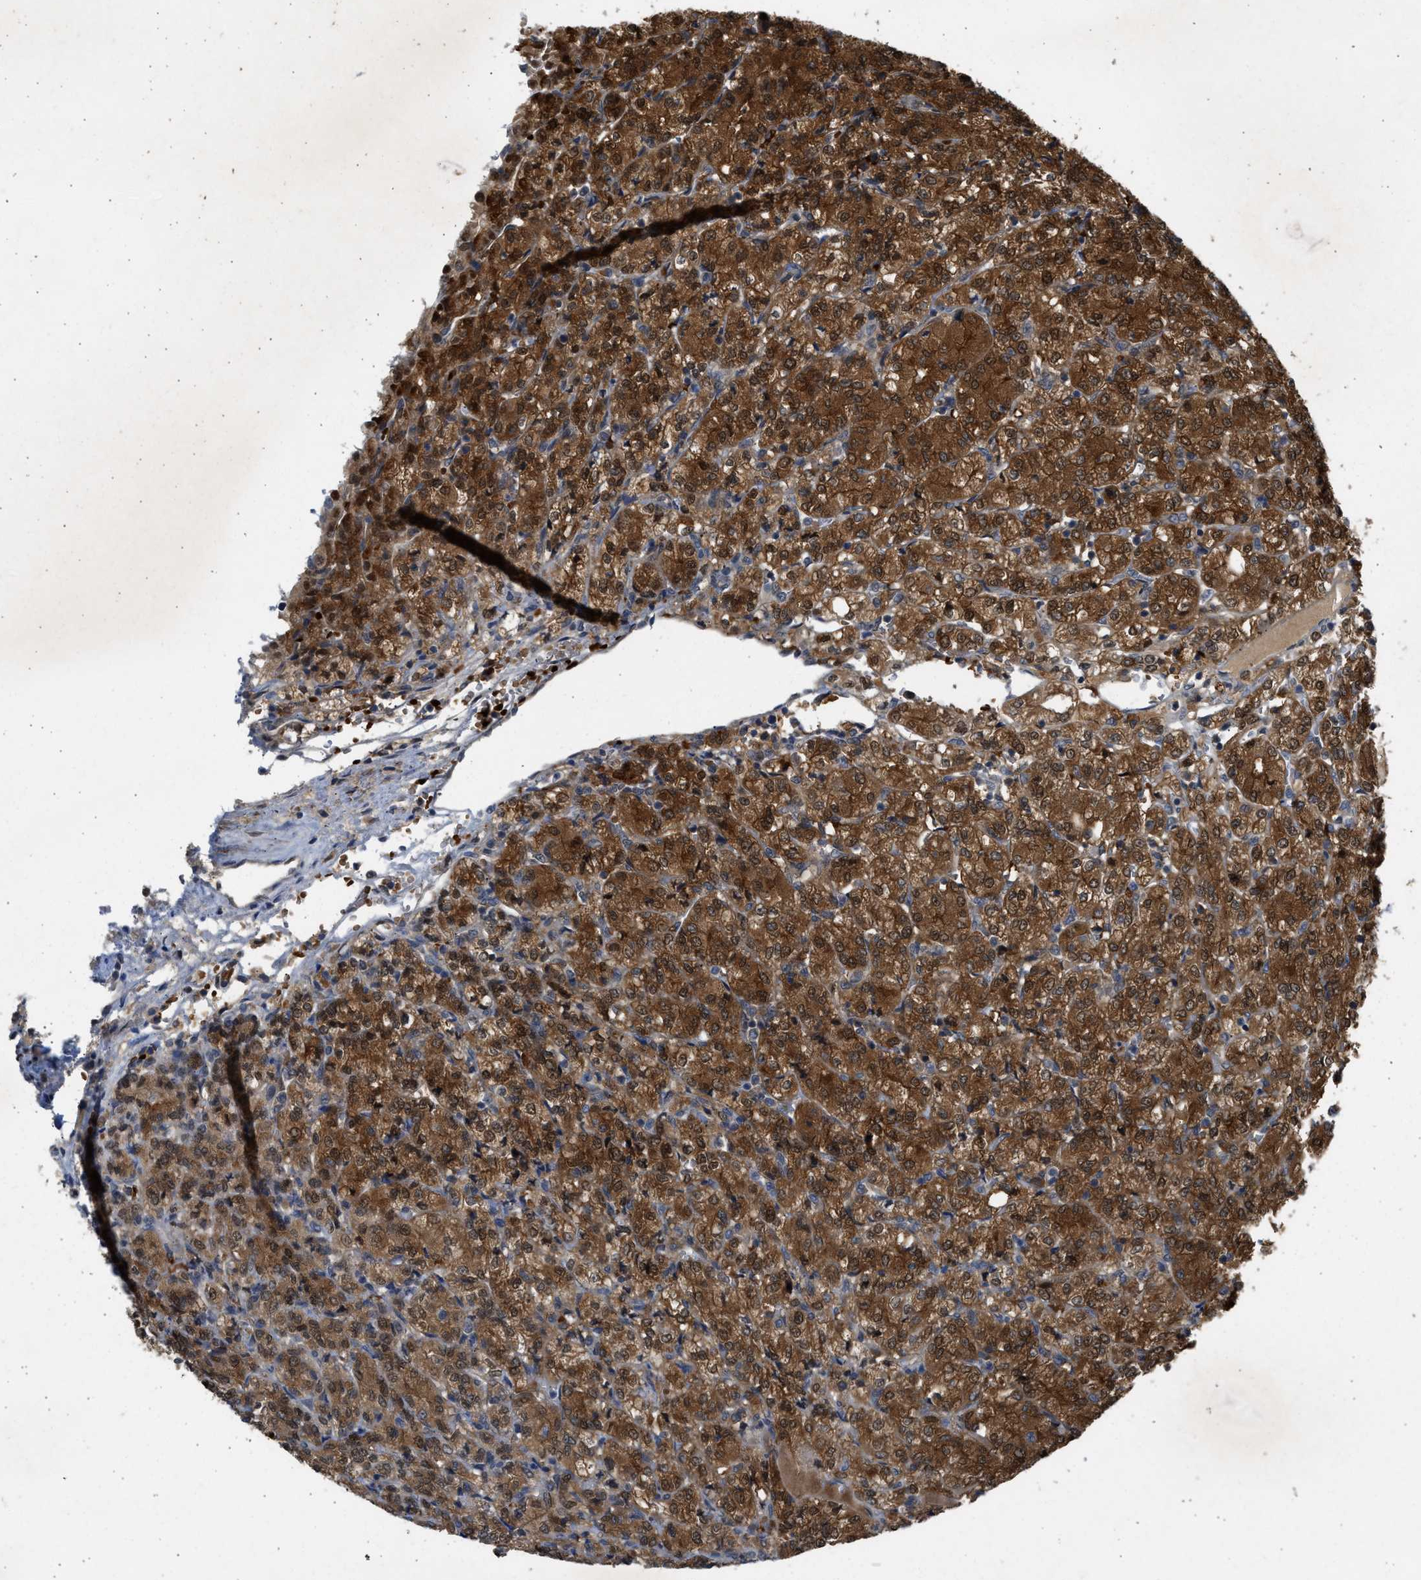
{"staining": {"intensity": "strong", "quantity": ">75%", "location": "cytoplasmic/membranous"}, "tissue": "renal cancer", "cell_type": "Tumor cells", "image_type": "cancer", "snomed": [{"axis": "morphology", "description": "Adenocarcinoma, NOS"}, {"axis": "topography", "description": "Kidney"}], "caption": "Human renal cancer (adenocarcinoma) stained for a protein (brown) demonstrates strong cytoplasmic/membranous positive staining in approximately >75% of tumor cells.", "gene": "MAPK7", "patient": {"sex": "male", "age": 77}}